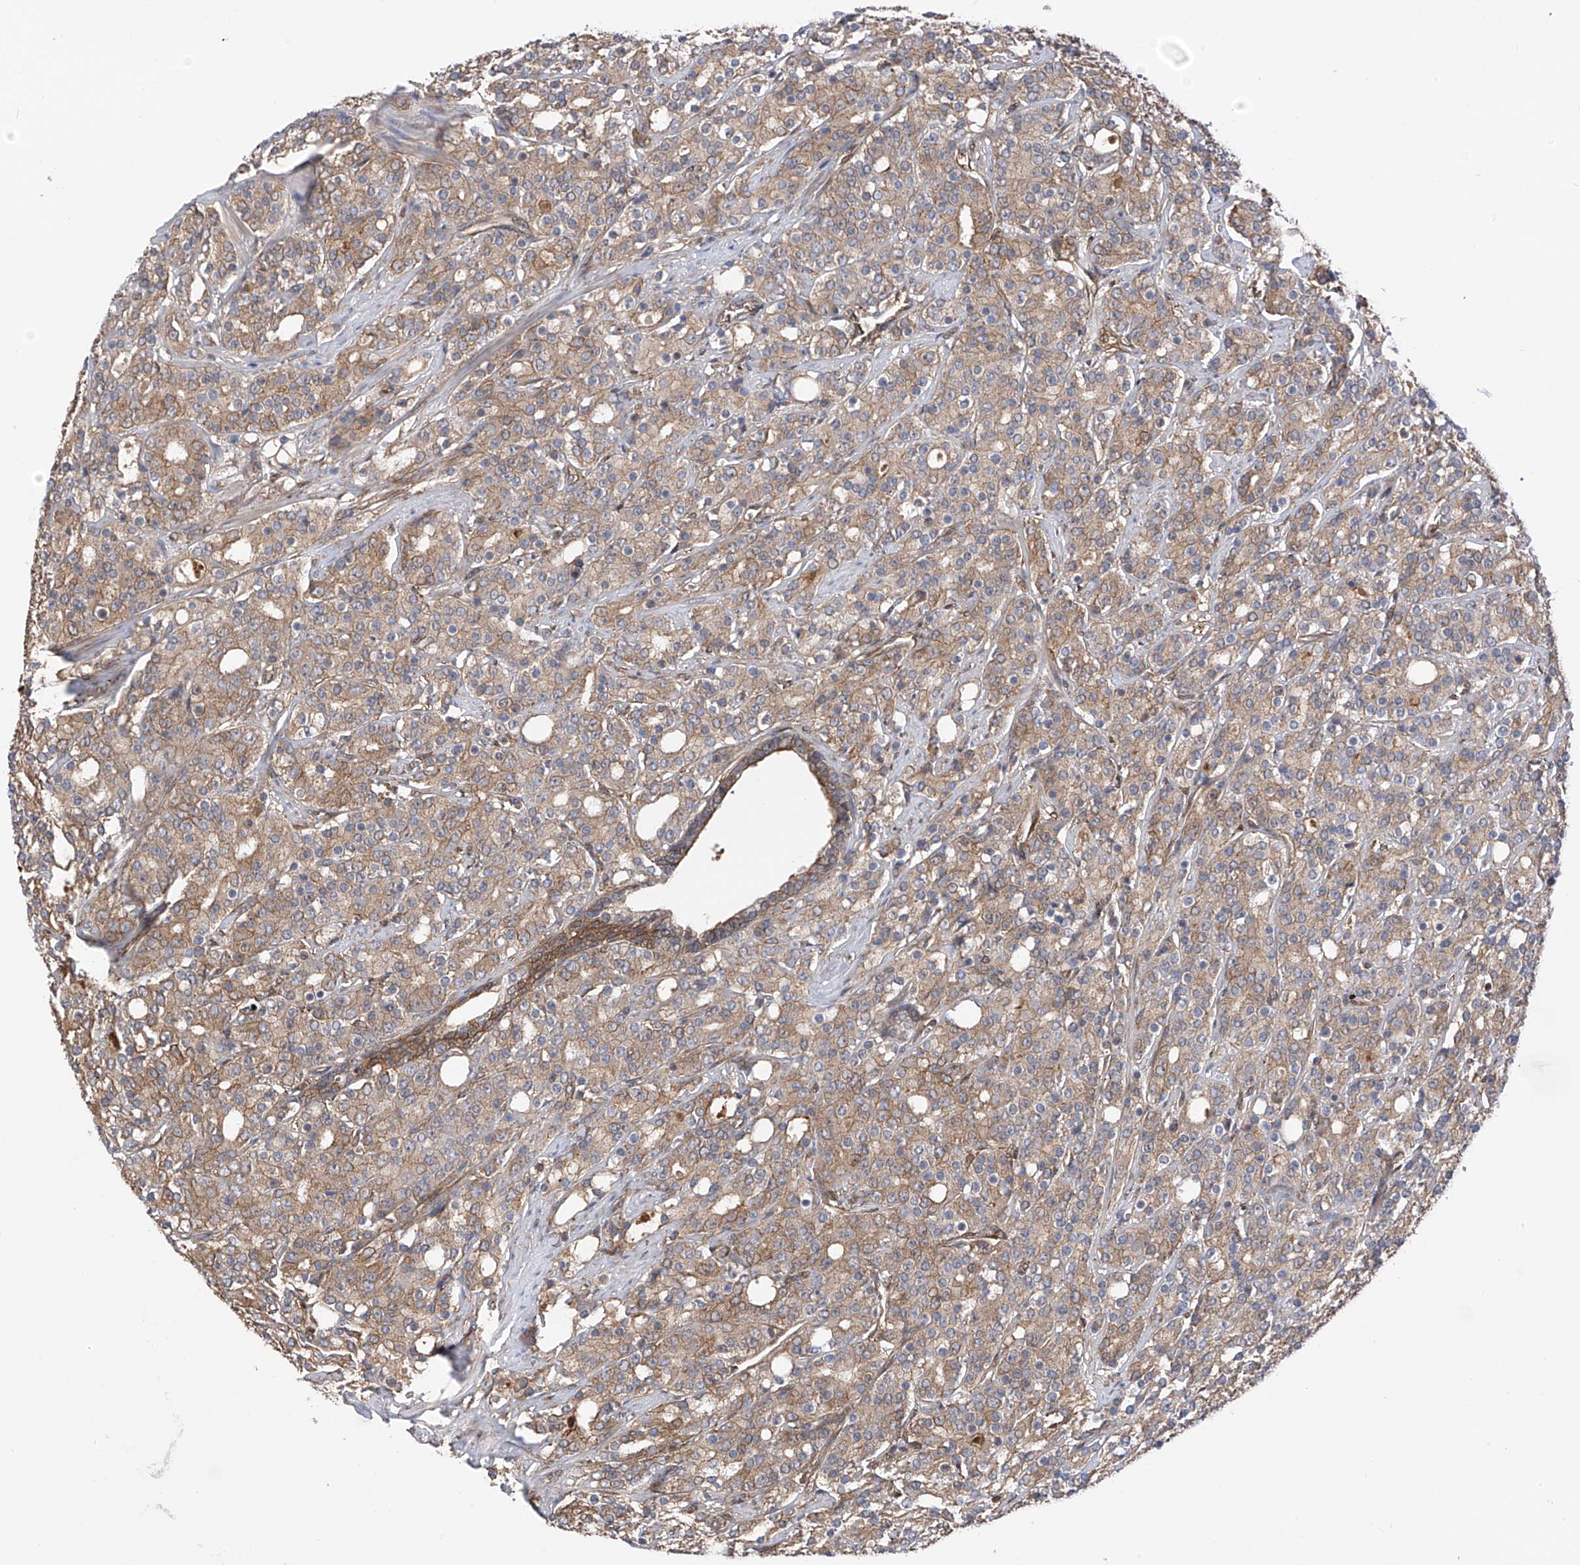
{"staining": {"intensity": "weak", "quantity": ">75%", "location": "cytoplasmic/membranous"}, "tissue": "prostate cancer", "cell_type": "Tumor cells", "image_type": "cancer", "snomed": [{"axis": "morphology", "description": "Adenocarcinoma, High grade"}, {"axis": "topography", "description": "Prostate"}], "caption": "High-magnification brightfield microscopy of prostate cancer (adenocarcinoma (high-grade)) stained with DAB (brown) and counterstained with hematoxylin (blue). tumor cells exhibit weak cytoplasmic/membranous positivity is present in about>75% of cells. Using DAB (brown) and hematoxylin (blue) stains, captured at high magnification using brightfield microscopy.", "gene": "CHPF", "patient": {"sex": "male", "age": 62}}